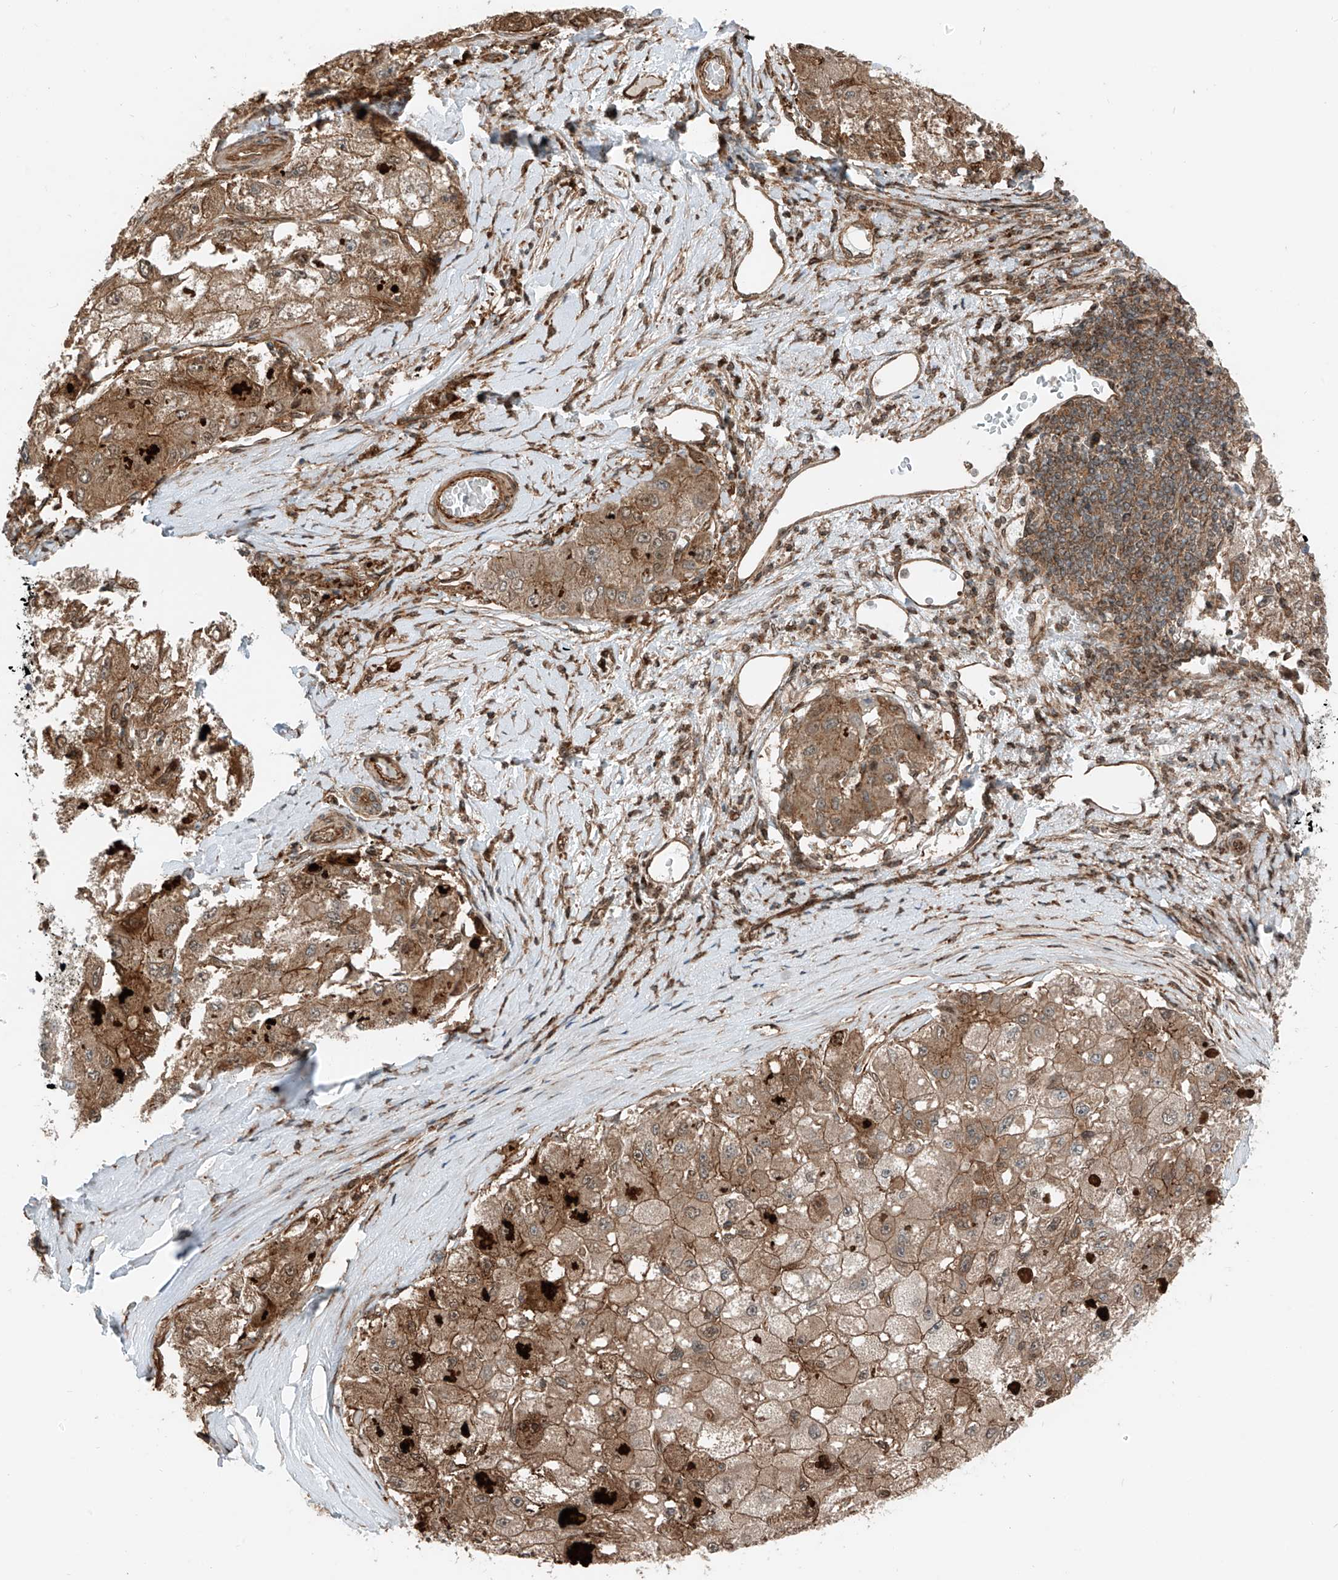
{"staining": {"intensity": "moderate", "quantity": ">75%", "location": "cytoplasmic/membranous,nuclear"}, "tissue": "liver cancer", "cell_type": "Tumor cells", "image_type": "cancer", "snomed": [{"axis": "morphology", "description": "Carcinoma, Hepatocellular, NOS"}, {"axis": "topography", "description": "Liver"}], "caption": "Immunohistochemical staining of hepatocellular carcinoma (liver) displays medium levels of moderate cytoplasmic/membranous and nuclear protein expression in approximately >75% of tumor cells. (DAB (3,3'-diaminobenzidine) = brown stain, brightfield microscopy at high magnification).", "gene": "USP48", "patient": {"sex": "male", "age": 80}}